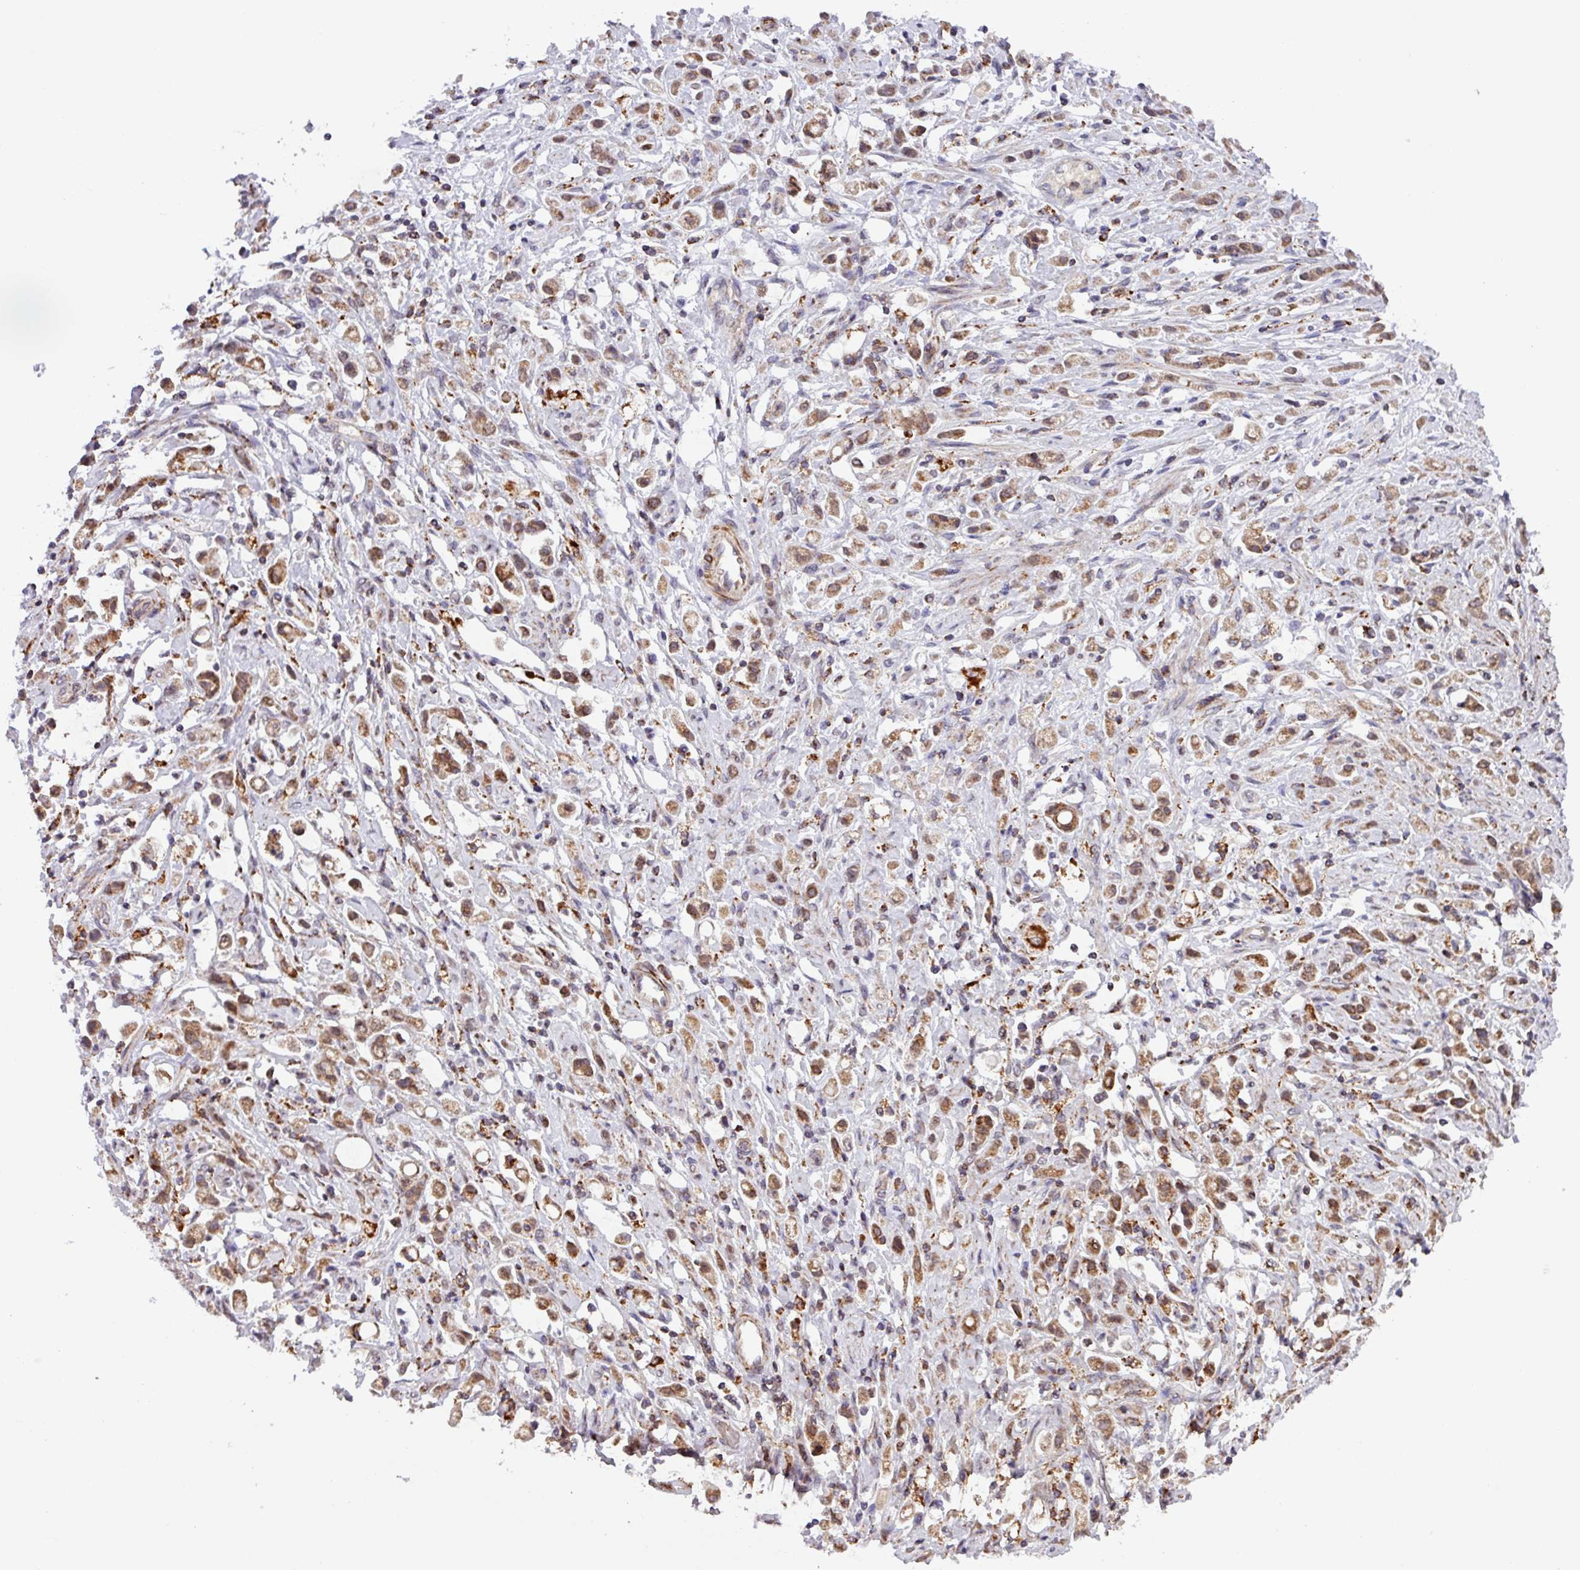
{"staining": {"intensity": "moderate", "quantity": ">75%", "location": "cytoplasmic/membranous"}, "tissue": "stomach cancer", "cell_type": "Tumor cells", "image_type": "cancer", "snomed": [{"axis": "morphology", "description": "Adenocarcinoma, NOS"}, {"axis": "topography", "description": "Stomach"}], "caption": "A medium amount of moderate cytoplasmic/membranous positivity is present in approximately >75% of tumor cells in stomach adenocarcinoma tissue.", "gene": "AKIRIN1", "patient": {"sex": "female", "age": 60}}